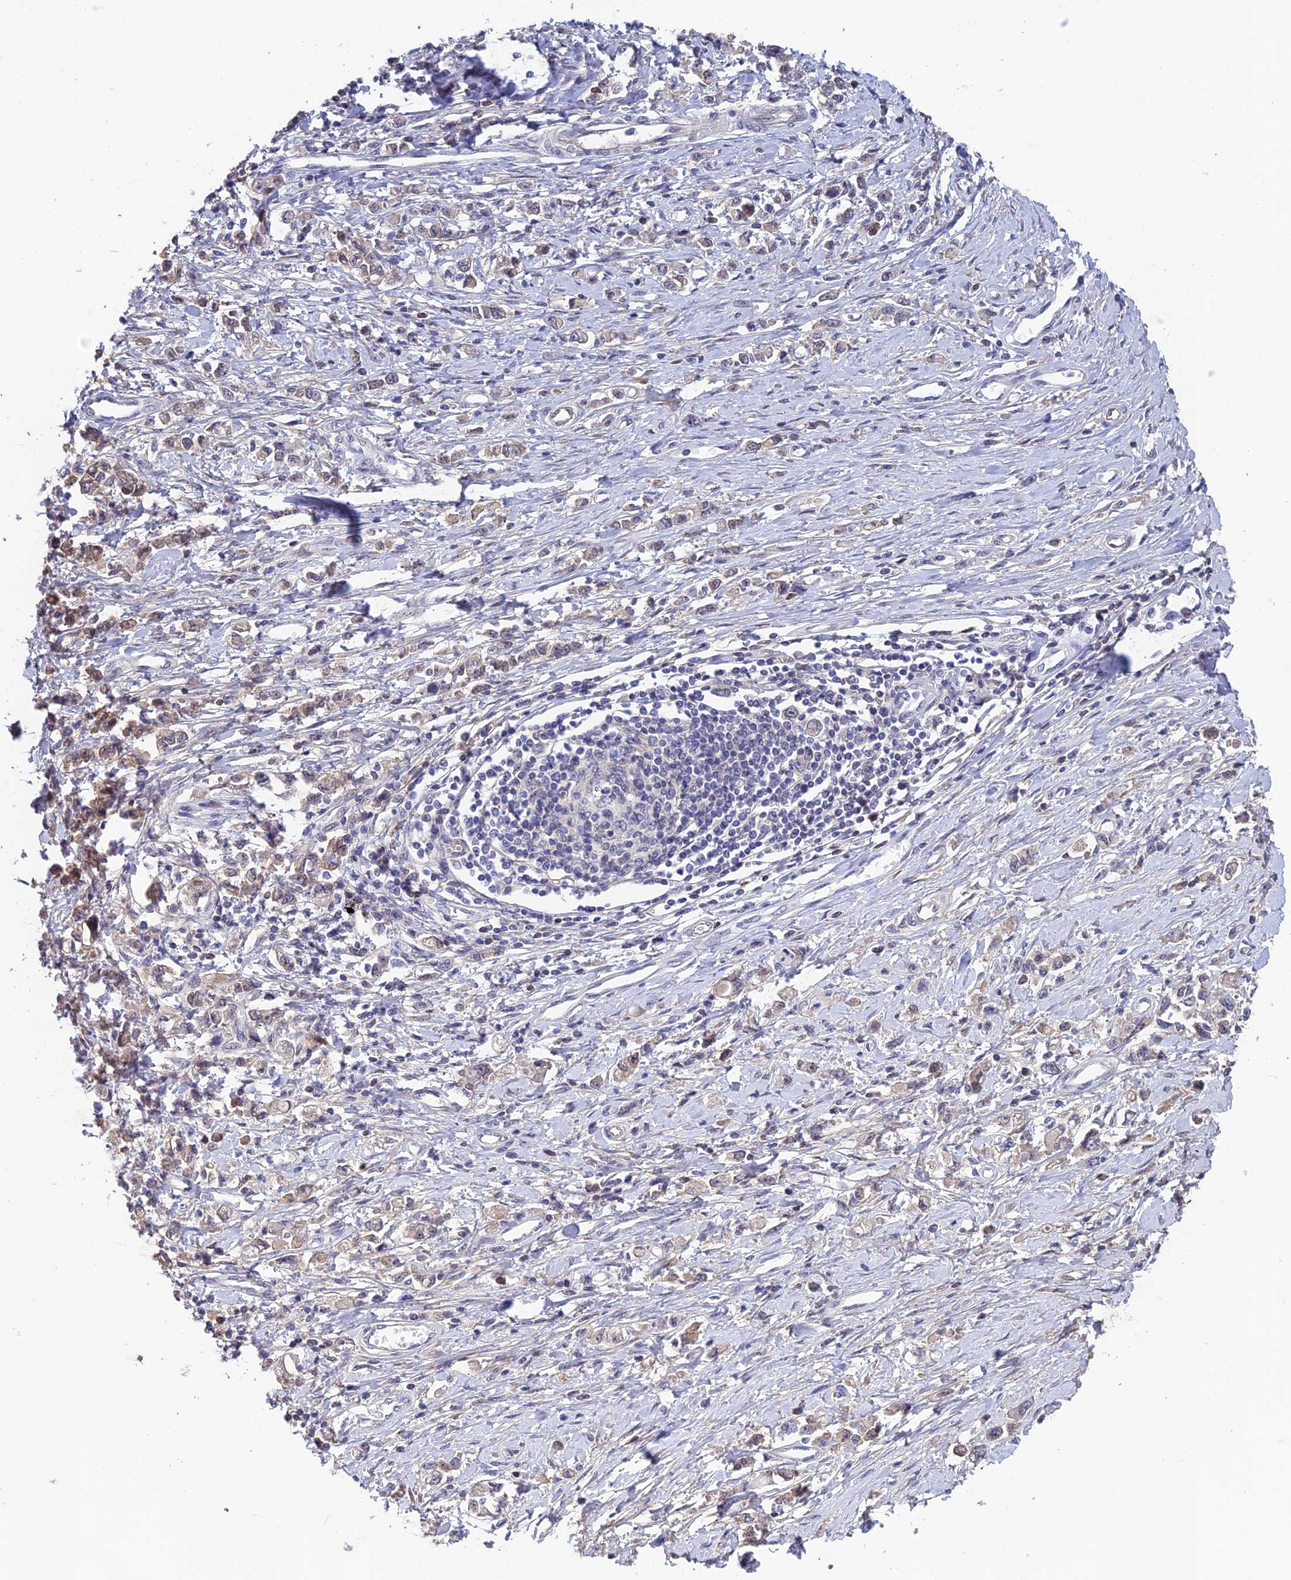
{"staining": {"intensity": "weak", "quantity": ">75%", "location": "cytoplasmic/membranous"}, "tissue": "stomach cancer", "cell_type": "Tumor cells", "image_type": "cancer", "snomed": [{"axis": "morphology", "description": "Adenocarcinoma, NOS"}, {"axis": "topography", "description": "Stomach"}], "caption": "A brown stain shows weak cytoplasmic/membranous positivity of a protein in stomach cancer tumor cells.", "gene": "FKBPL", "patient": {"sex": "female", "age": 76}}